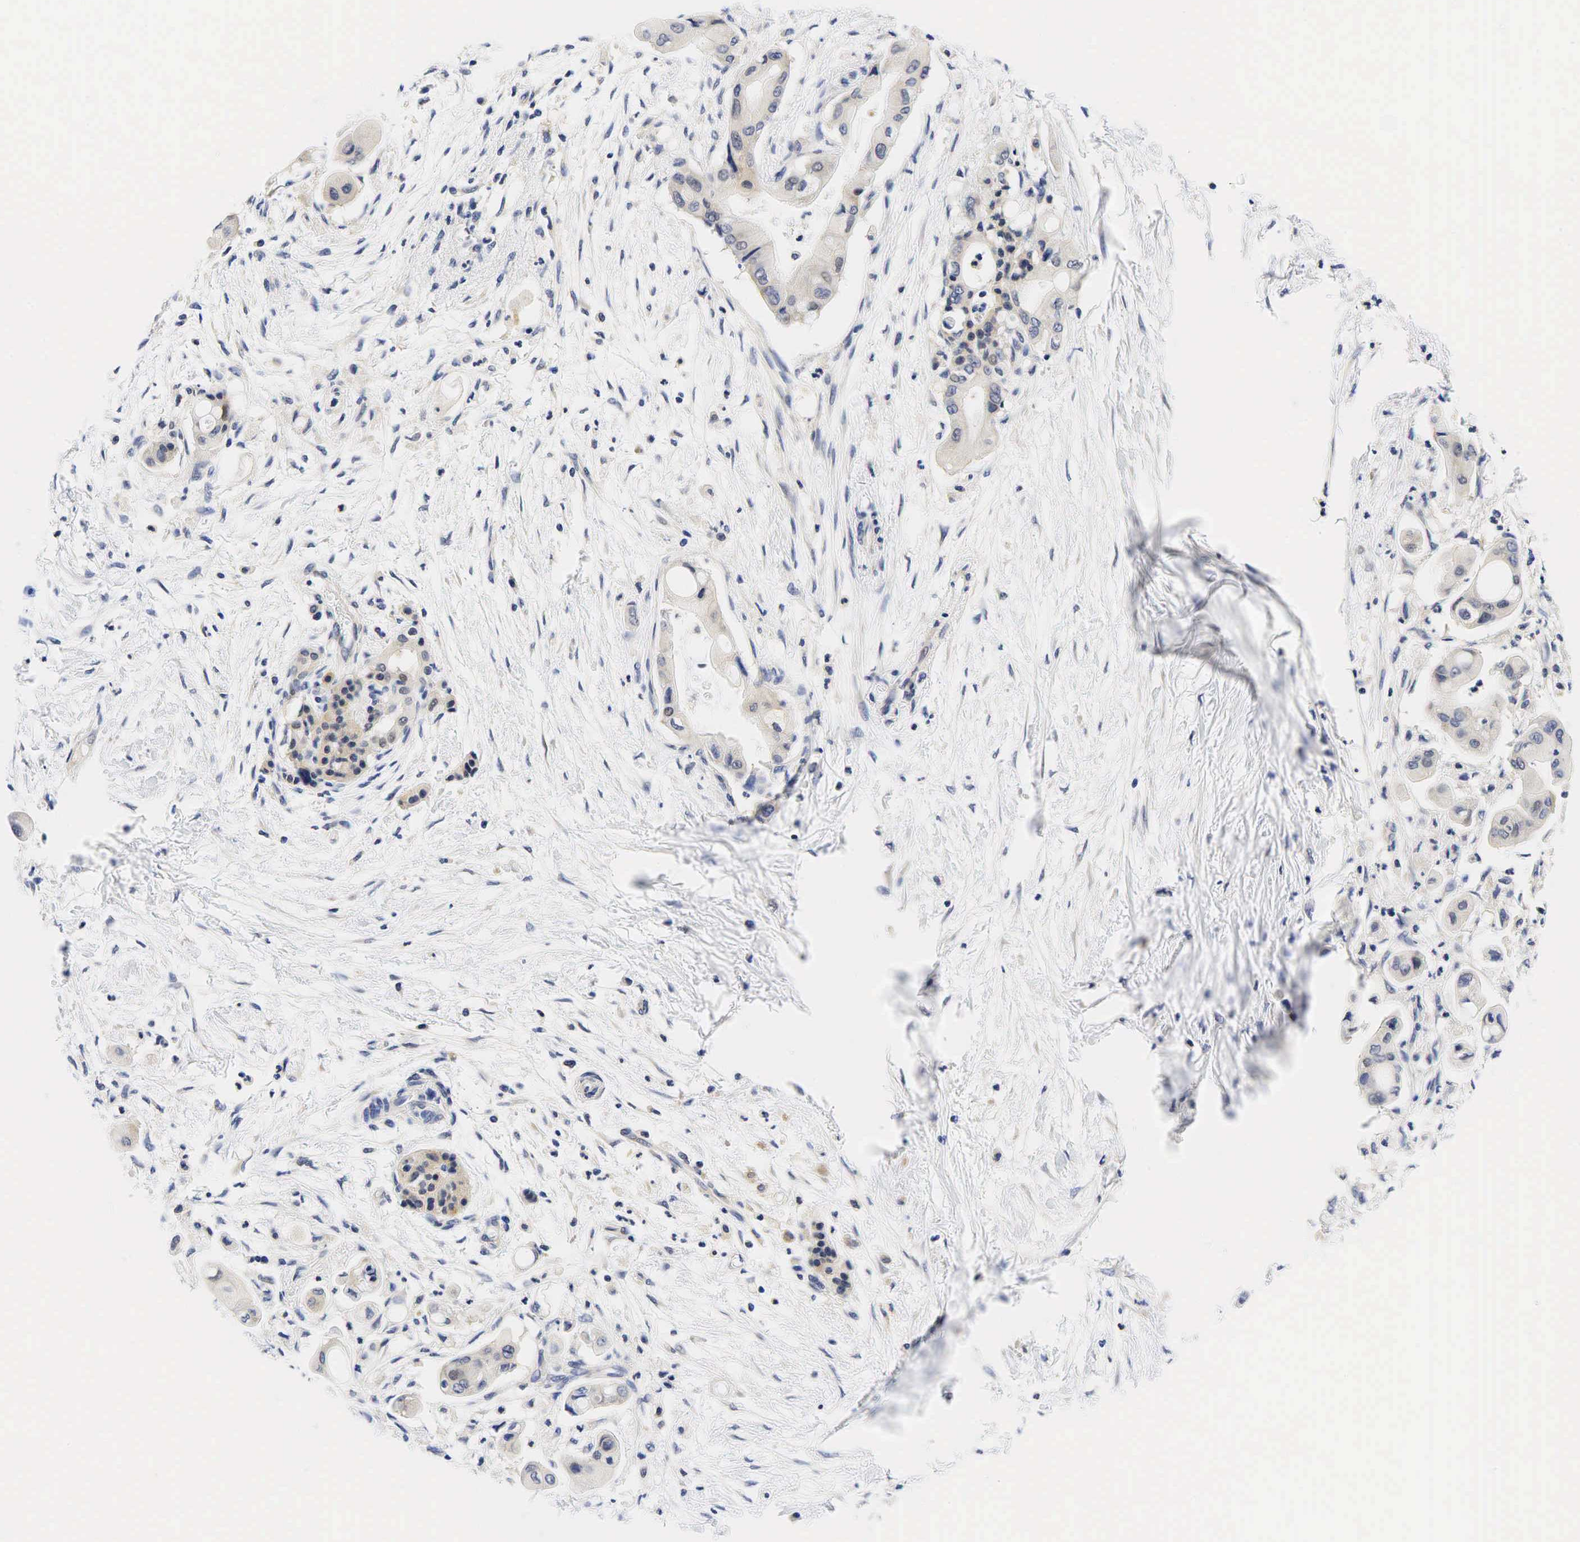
{"staining": {"intensity": "negative", "quantity": "none", "location": "none"}, "tissue": "pancreatic cancer", "cell_type": "Tumor cells", "image_type": "cancer", "snomed": [{"axis": "morphology", "description": "Adenocarcinoma, NOS"}, {"axis": "topography", "description": "Pancreas"}], "caption": "Photomicrograph shows no significant protein staining in tumor cells of pancreatic cancer (adenocarcinoma). (Immunohistochemistry (ihc), brightfield microscopy, high magnification).", "gene": "CCND1", "patient": {"sex": "male", "age": 58}}